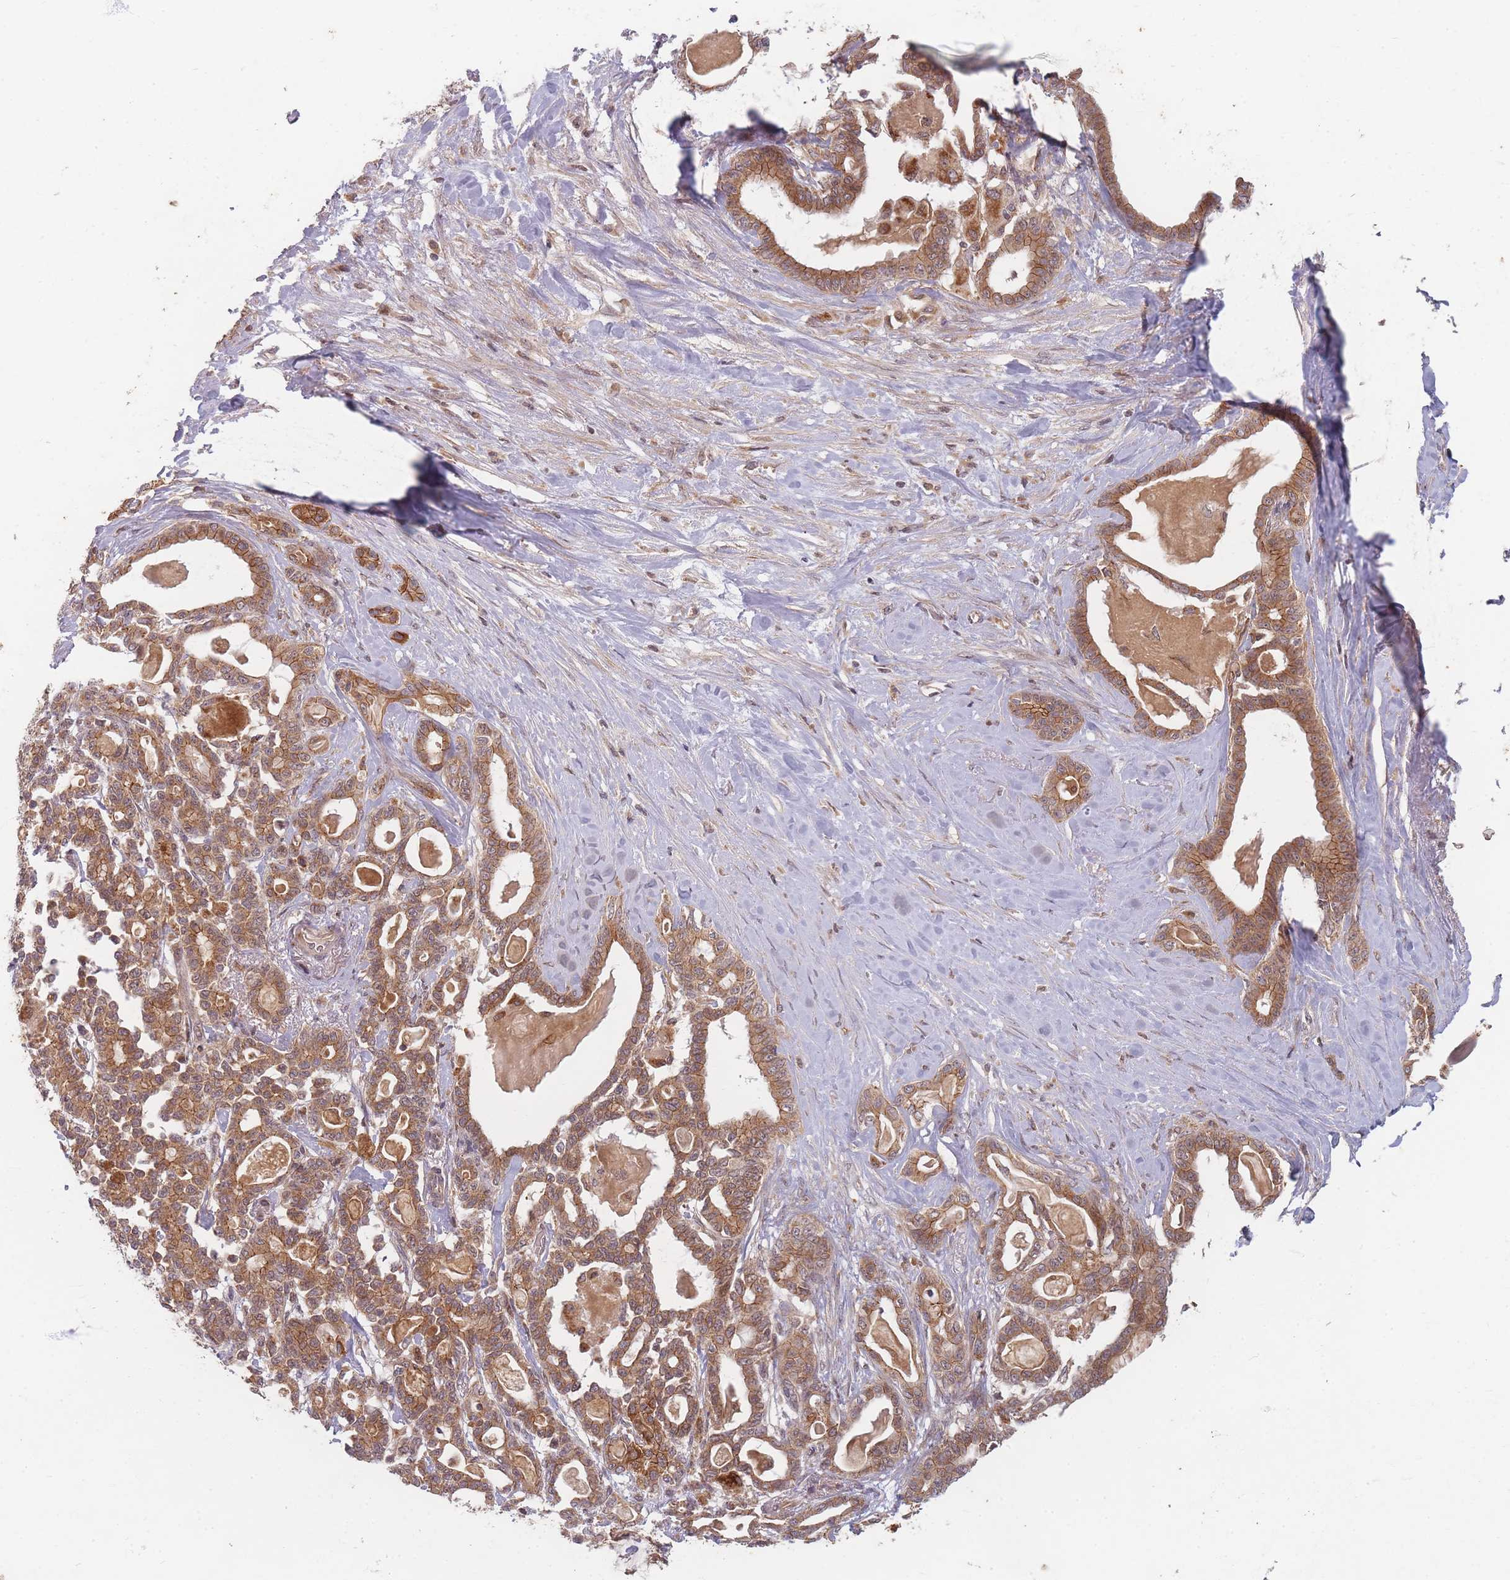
{"staining": {"intensity": "moderate", "quantity": ">75%", "location": "cytoplasmic/membranous"}, "tissue": "pancreatic cancer", "cell_type": "Tumor cells", "image_type": "cancer", "snomed": [{"axis": "morphology", "description": "Adenocarcinoma, NOS"}, {"axis": "topography", "description": "Pancreas"}], "caption": "Immunohistochemical staining of adenocarcinoma (pancreatic) shows moderate cytoplasmic/membranous protein positivity in approximately >75% of tumor cells.", "gene": "RADX", "patient": {"sex": "male", "age": 63}}